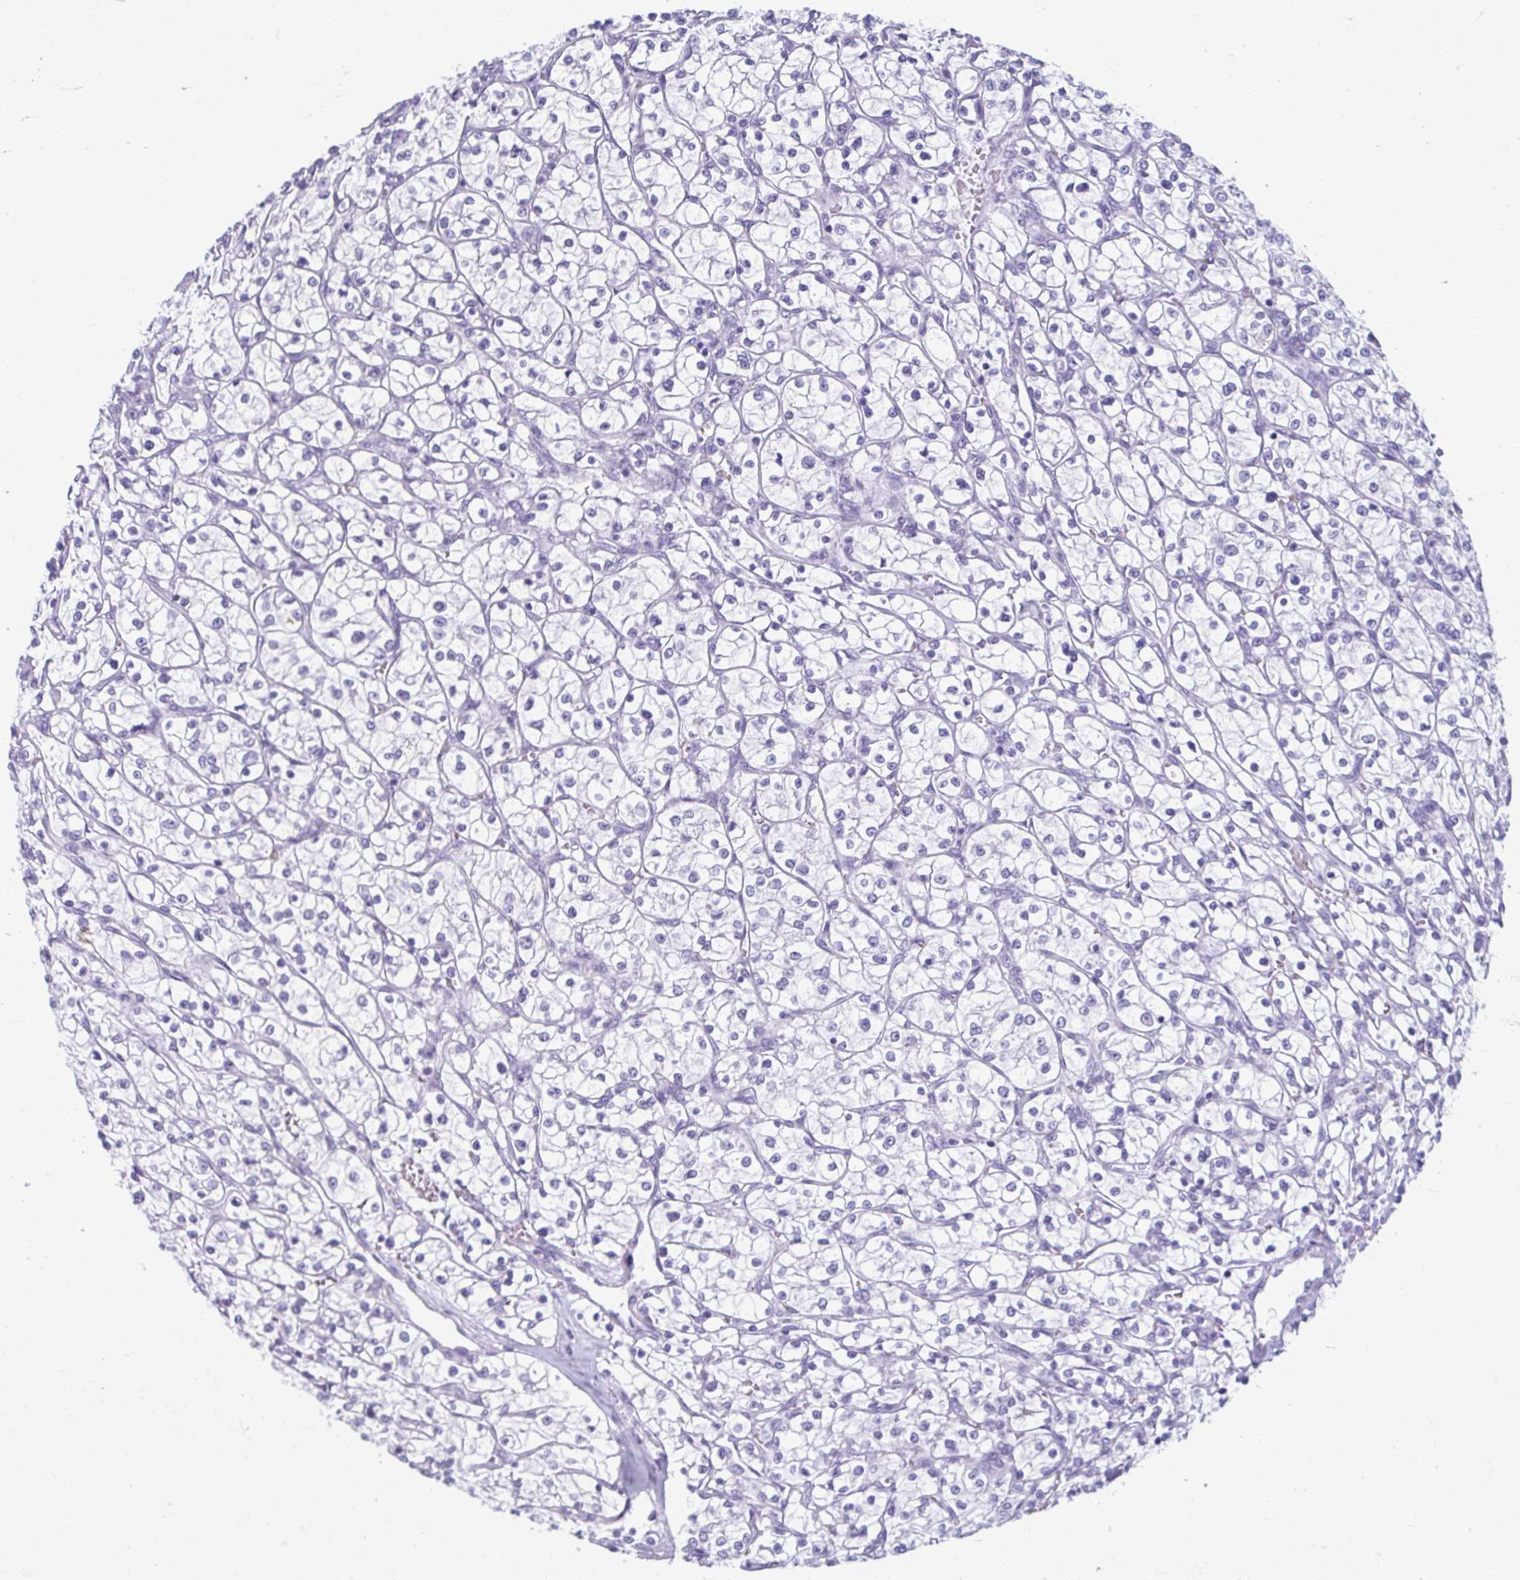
{"staining": {"intensity": "negative", "quantity": "none", "location": "none"}, "tissue": "renal cancer", "cell_type": "Tumor cells", "image_type": "cancer", "snomed": [{"axis": "morphology", "description": "Adenocarcinoma, NOS"}, {"axis": "topography", "description": "Kidney"}], "caption": "High power microscopy image of an IHC photomicrograph of renal adenocarcinoma, revealing no significant positivity in tumor cells.", "gene": "TCEAL3", "patient": {"sex": "female", "age": 64}}